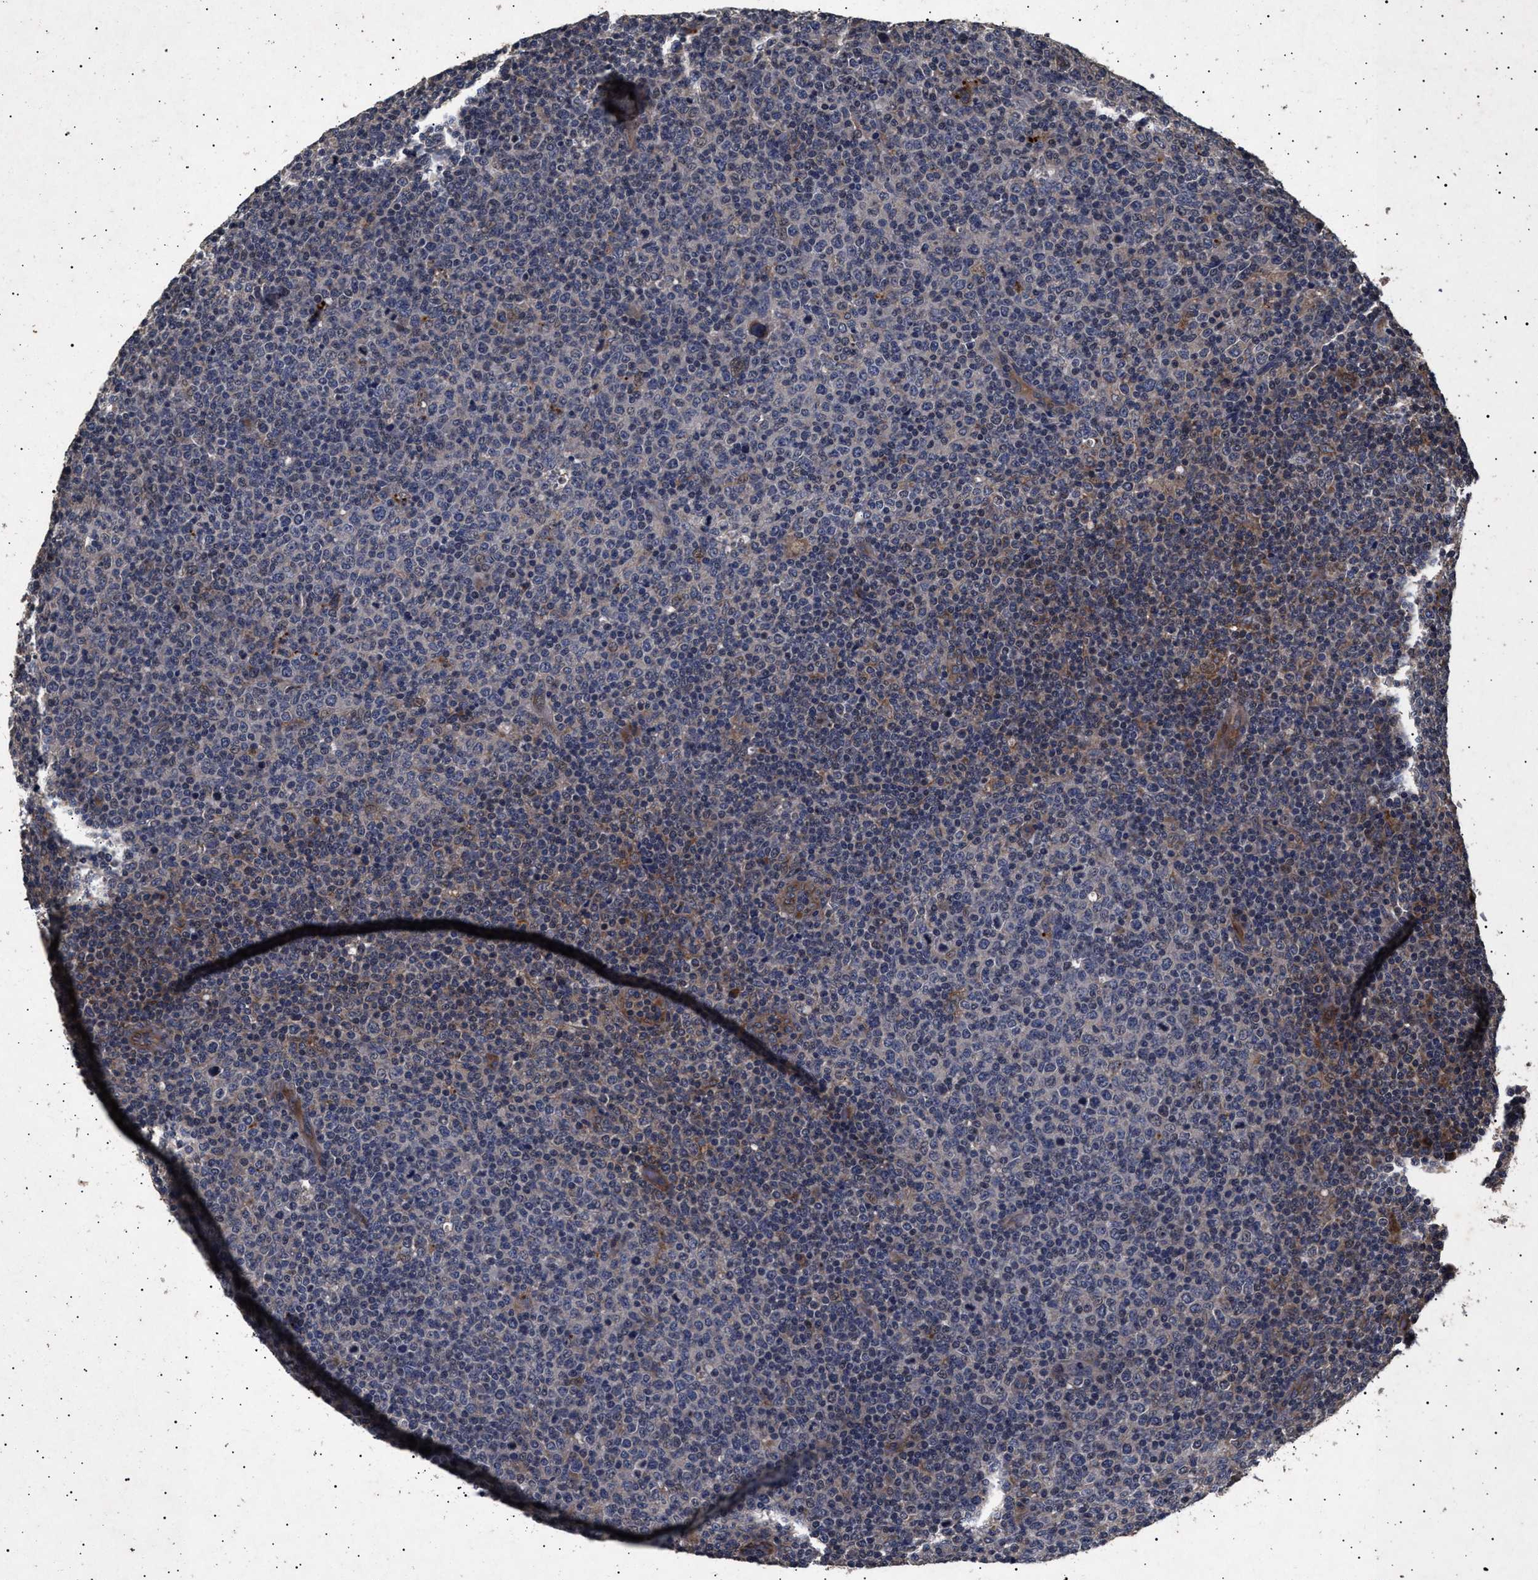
{"staining": {"intensity": "weak", "quantity": "25%-75%", "location": "cytoplasmic/membranous"}, "tissue": "lymphoma", "cell_type": "Tumor cells", "image_type": "cancer", "snomed": [{"axis": "morphology", "description": "Malignant lymphoma, non-Hodgkin's type, Low grade"}, {"axis": "topography", "description": "Lymph node"}], "caption": "DAB immunohistochemical staining of lymphoma exhibits weak cytoplasmic/membranous protein staining in about 25%-75% of tumor cells.", "gene": "ITGB5", "patient": {"sex": "male", "age": 70}}